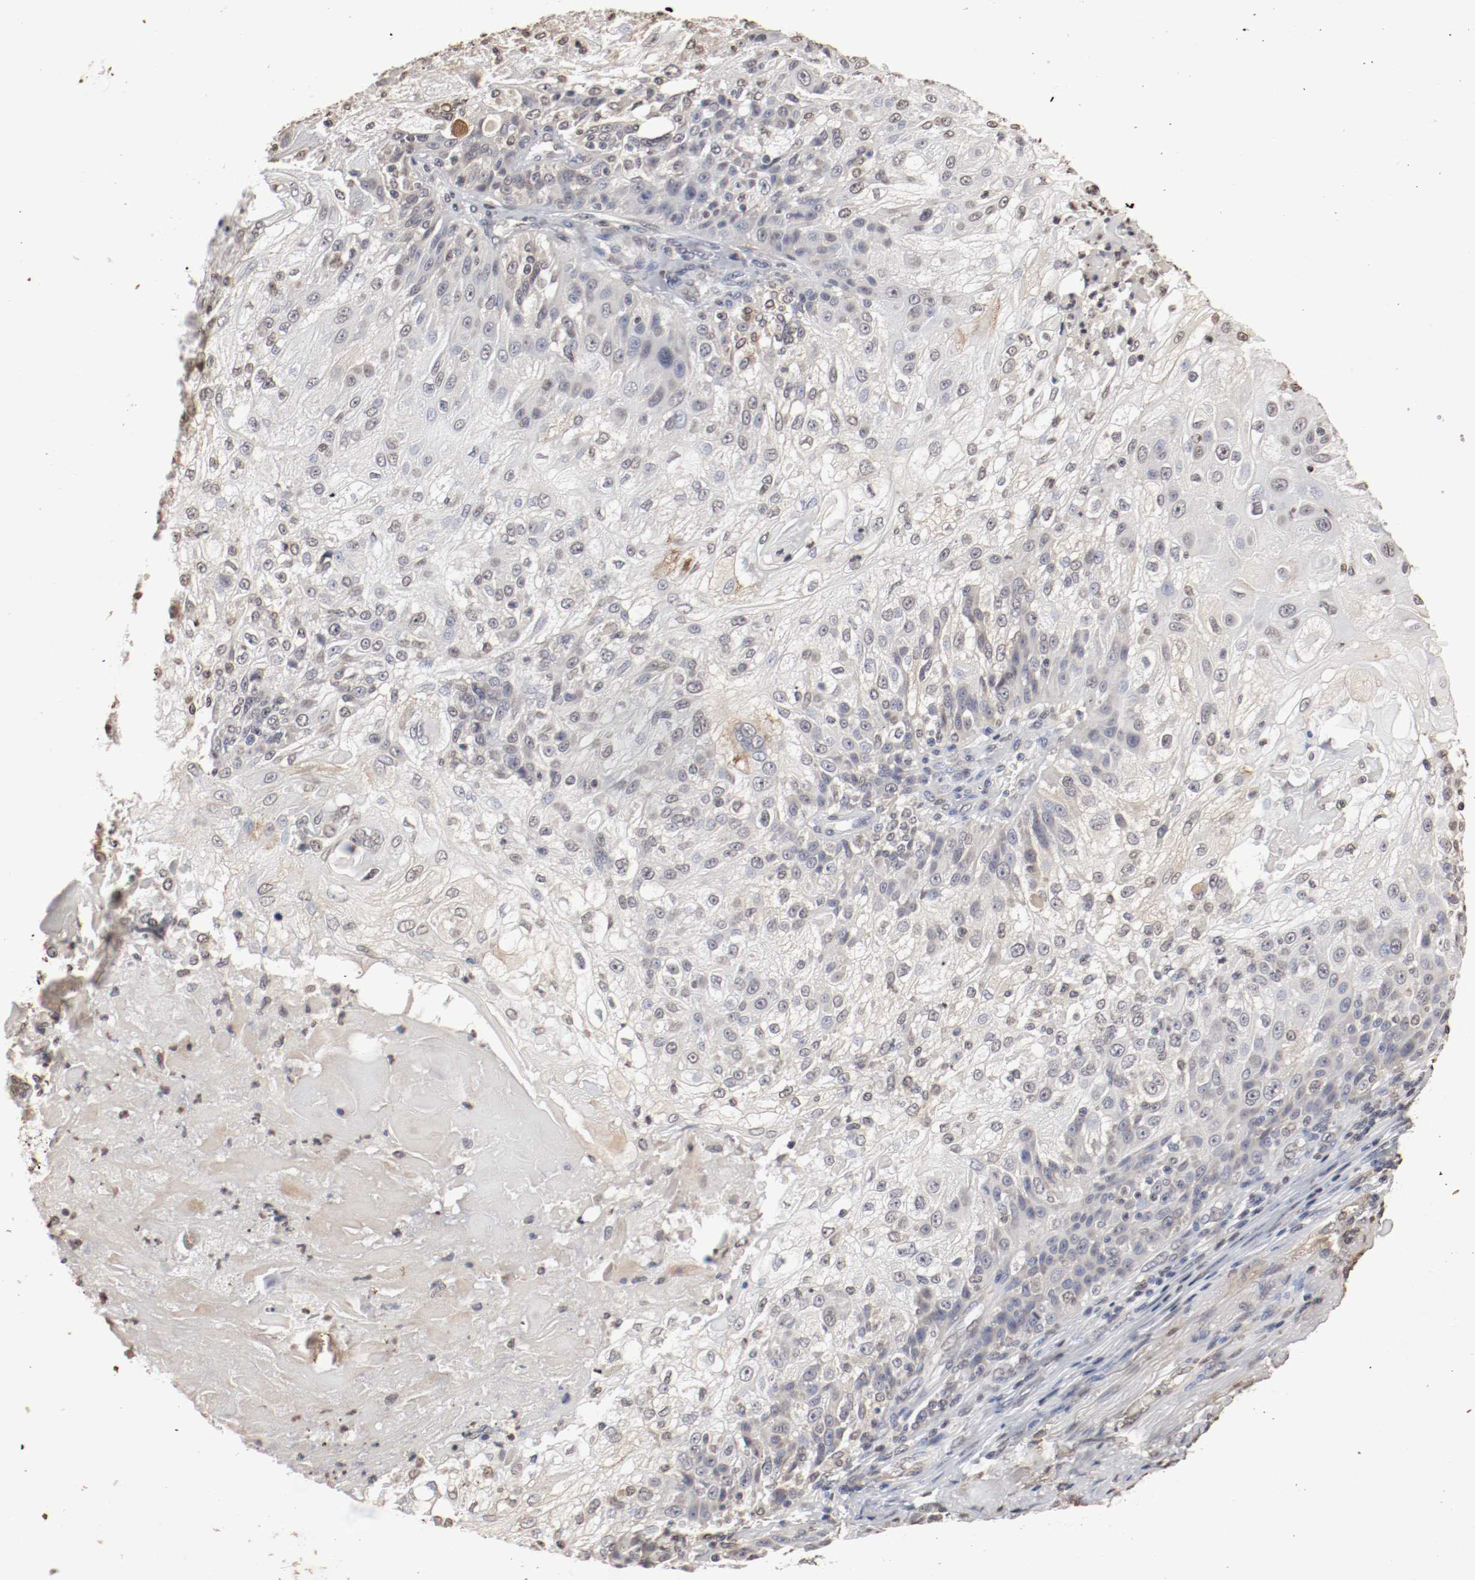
{"staining": {"intensity": "weak", "quantity": "25%-75%", "location": "cytoplasmic/membranous"}, "tissue": "skin cancer", "cell_type": "Tumor cells", "image_type": "cancer", "snomed": [{"axis": "morphology", "description": "Normal tissue, NOS"}, {"axis": "morphology", "description": "Squamous cell carcinoma, NOS"}, {"axis": "topography", "description": "Skin"}], "caption": "Skin cancer (squamous cell carcinoma) stained with a brown dye reveals weak cytoplasmic/membranous positive positivity in approximately 25%-75% of tumor cells.", "gene": "WASL", "patient": {"sex": "female", "age": 83}}